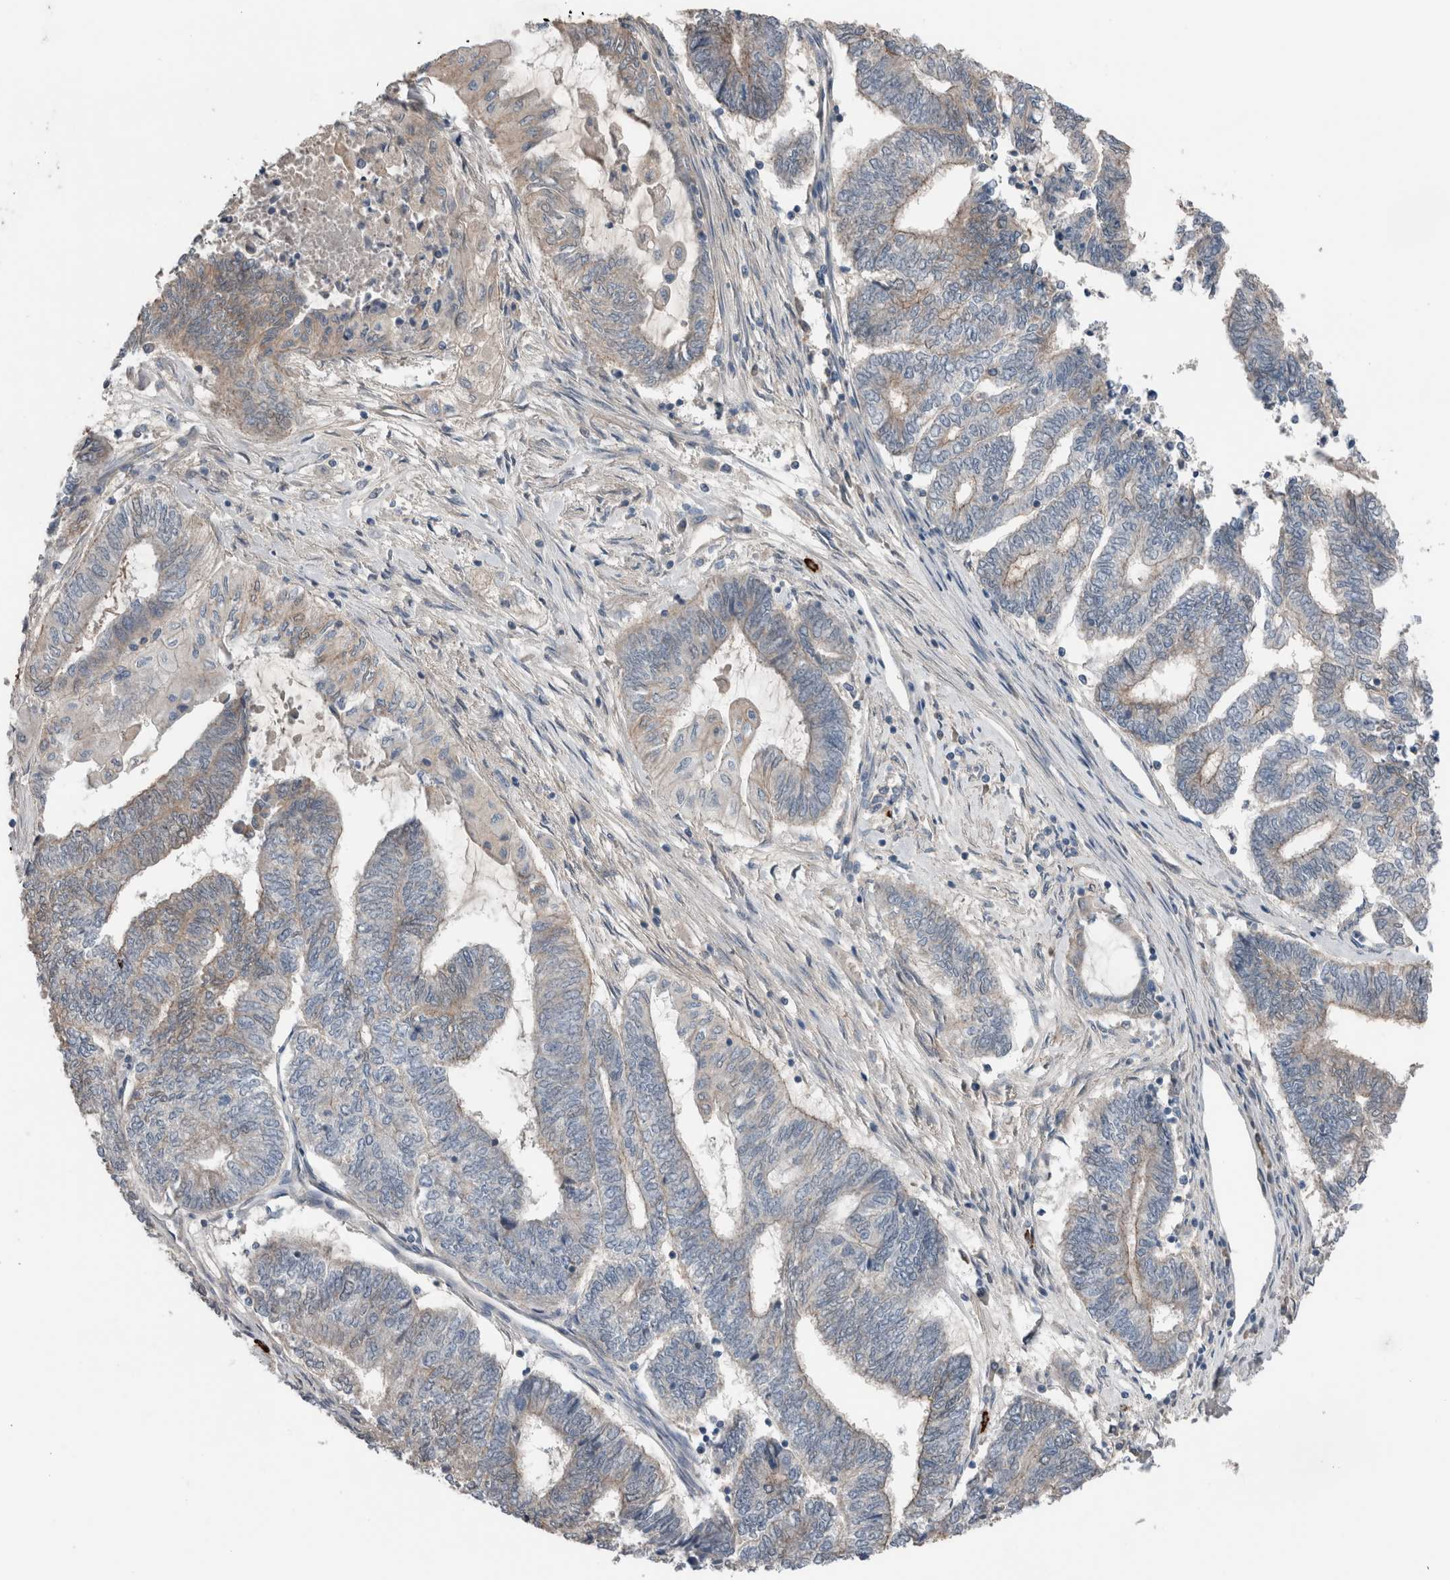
{"staining": {"intensity": "weak", "quantity": "25%-75%", "location": "cytoplasmic/membranous"}, "tissue": "endometrial cancer", "cell_type": "Tumor cells", "image_type": "cancer", "snomed": [{"axis": "morphology", "description": "Adenocarcinoma, NOS"}, {"axis": "topography", "description": "Uterus"}, {"axis": "topography", "description": "Endometrium"}], "caption": "Human endometrial cancer stained with a brown dye demonstrates weak cytoplasmic/membranous positive positivity in approximately 25%-75% of tumor cells.", "gene": "CRNN", "patient": {"sex": "female", "age": 70}}